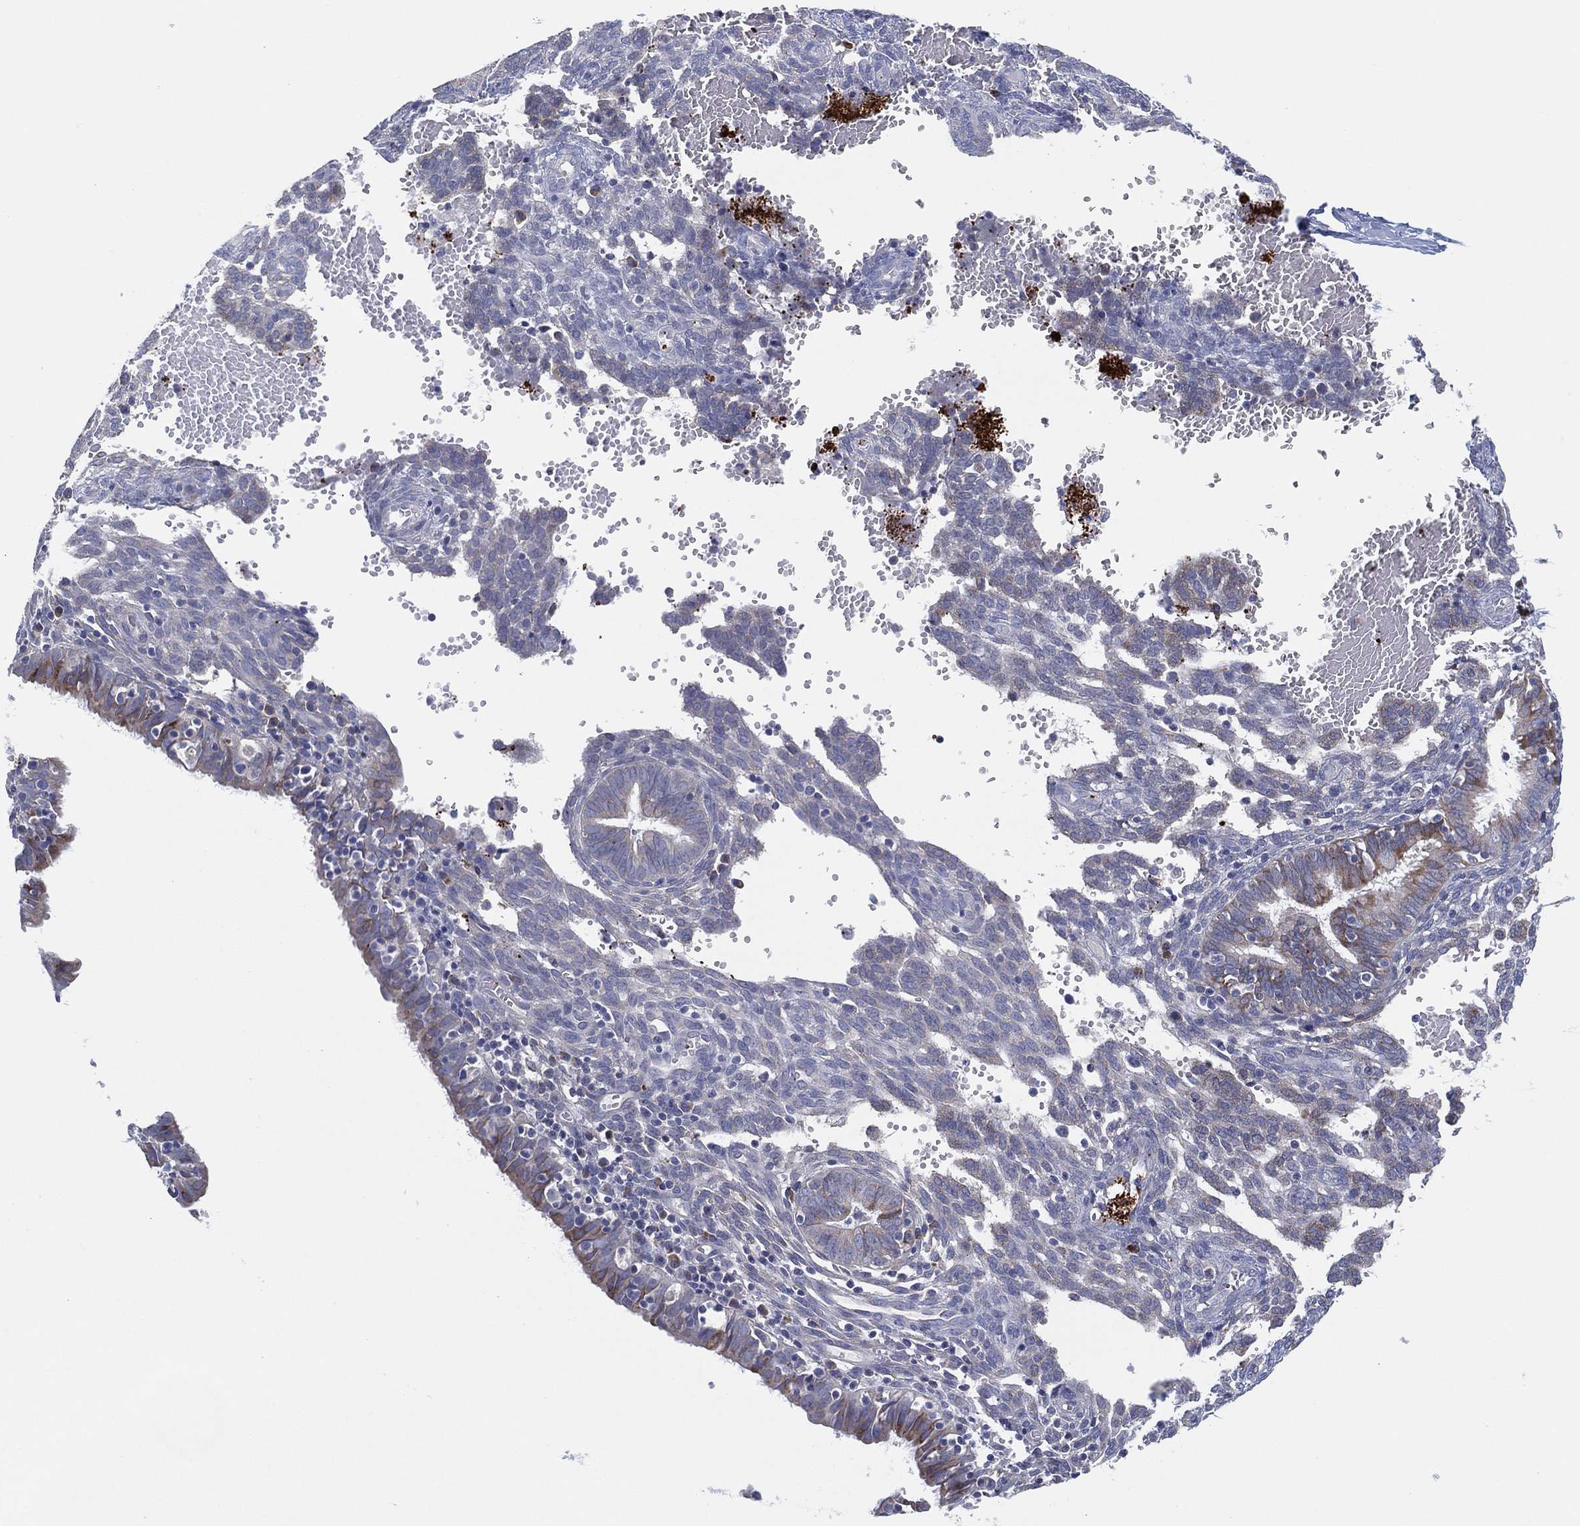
{"staining": {"intensity": "negative", "quantity": "none", "location": "none"}, "tissue": "endometrium", "cell_type": "Cells in endometrial stroma", "image_type": "normal", "snomed": [{"axis": "morphology", "description": "Normal tissue, NOS"}, {"axis": "topography", "description": "Endometrium"}], "caption": "Endometrium stained for a protein using immunohistochemistry reveals no staining cells in endometrial stroma.", "gene": "TMEM40", "patient": {"sex": "female", "age": 42}}